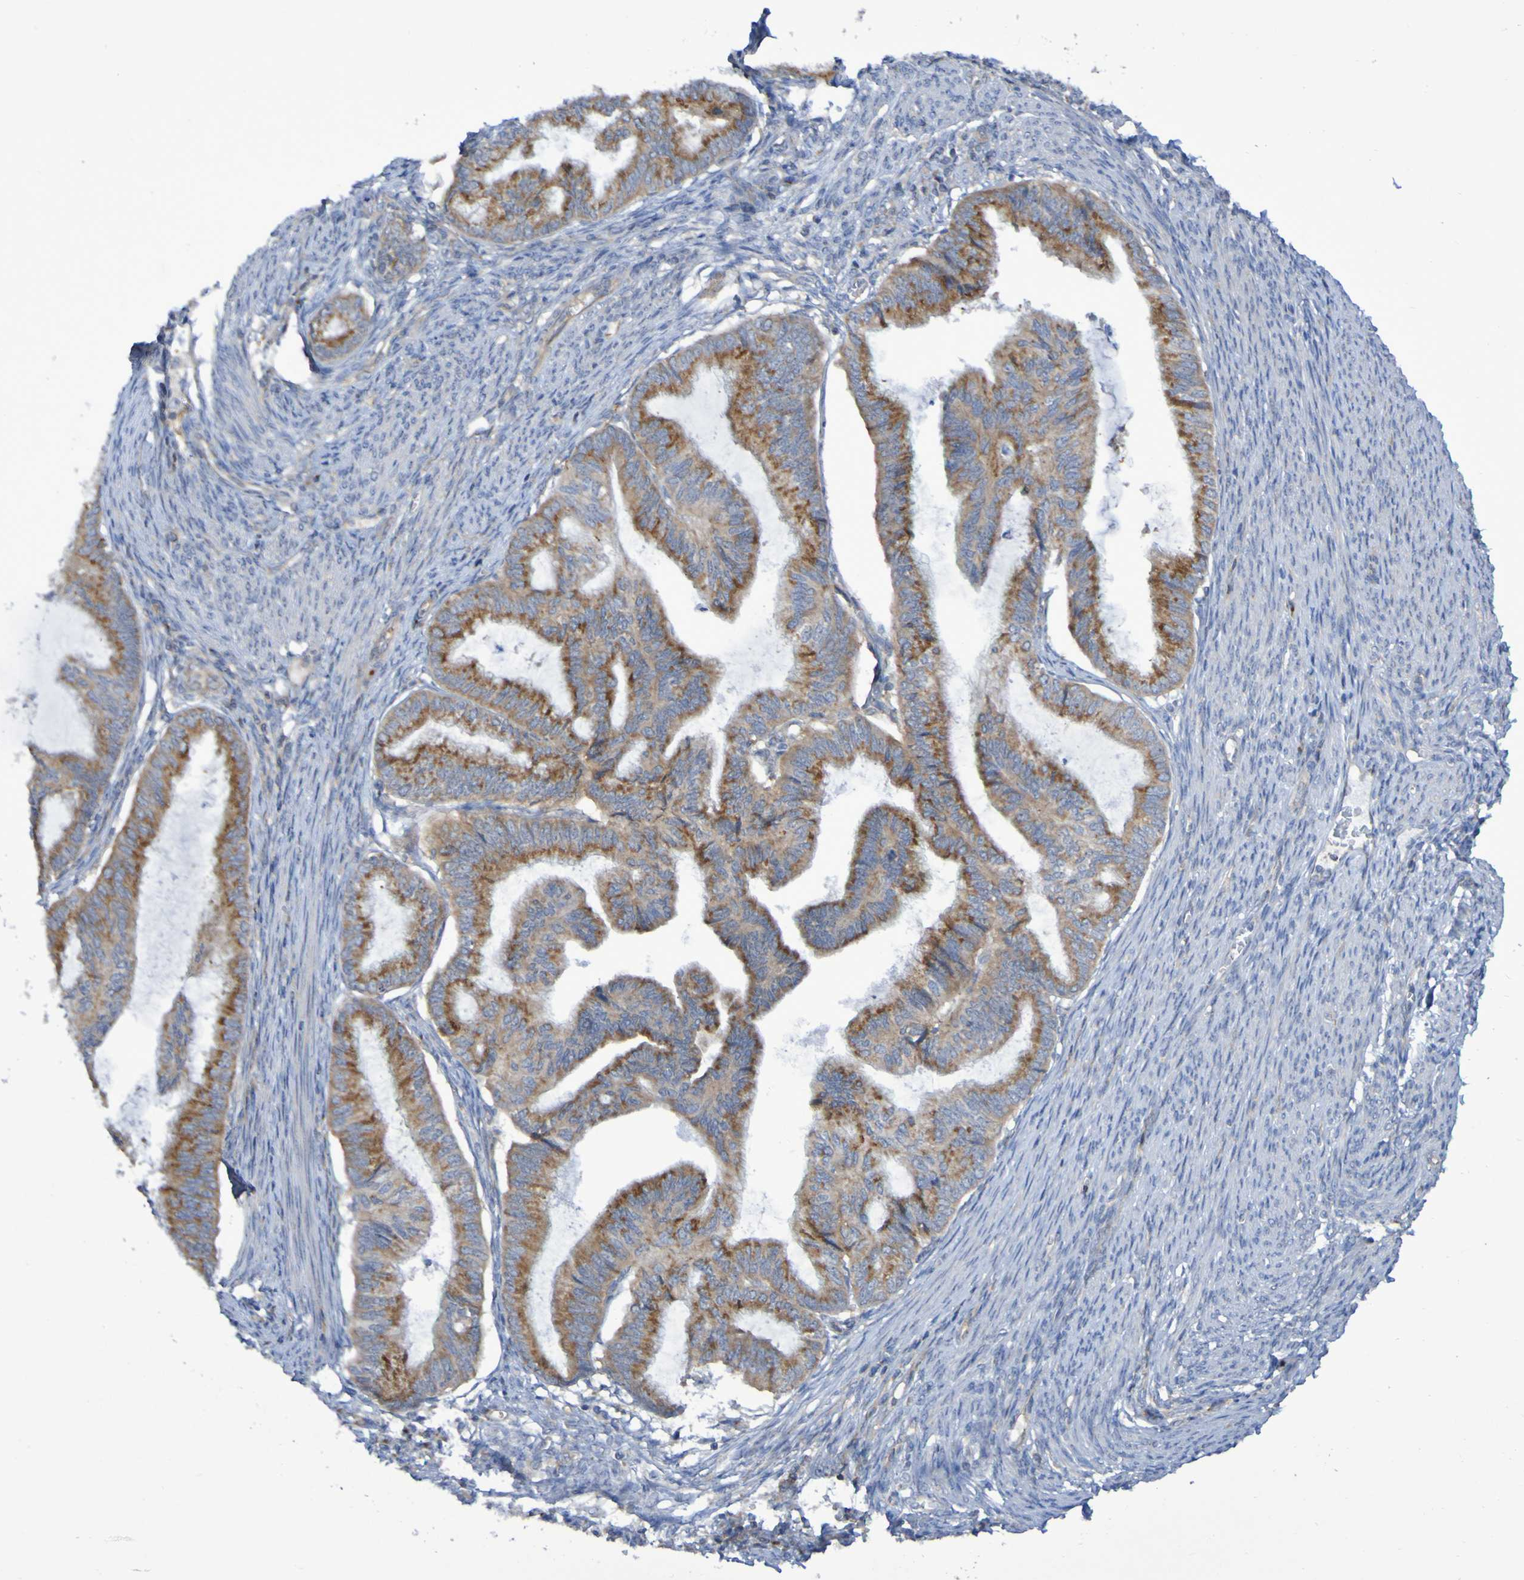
{"staining": {"intensity": "moderate", "quantity": ">75%", "location": "cytoplasmic/membranous"}, "tissue": "cervical cancer", "cell_type": "Tumor cells", "image_type": "cancer", "snomed": [{"axis": "morphology", "description": "Normal tissue, NOS"}, {"axis": "morphology", "description": "Adenocarcinoma, NOS"}, {"axis": "topography", "description": "Cervix"}, {"axis": "topography", "description": "Endometrium"}], "caption": "The histopathology image demonstrates staining of cervical cancer, revealing moderate cytoplasmic/membranous protein staining (brown color) within tumor cells. (brown staining indicates protein expression, while blue staining denotes nuclei).", "gene": "LMBRD2", "patient": {"sex": "female", "age": 86}}